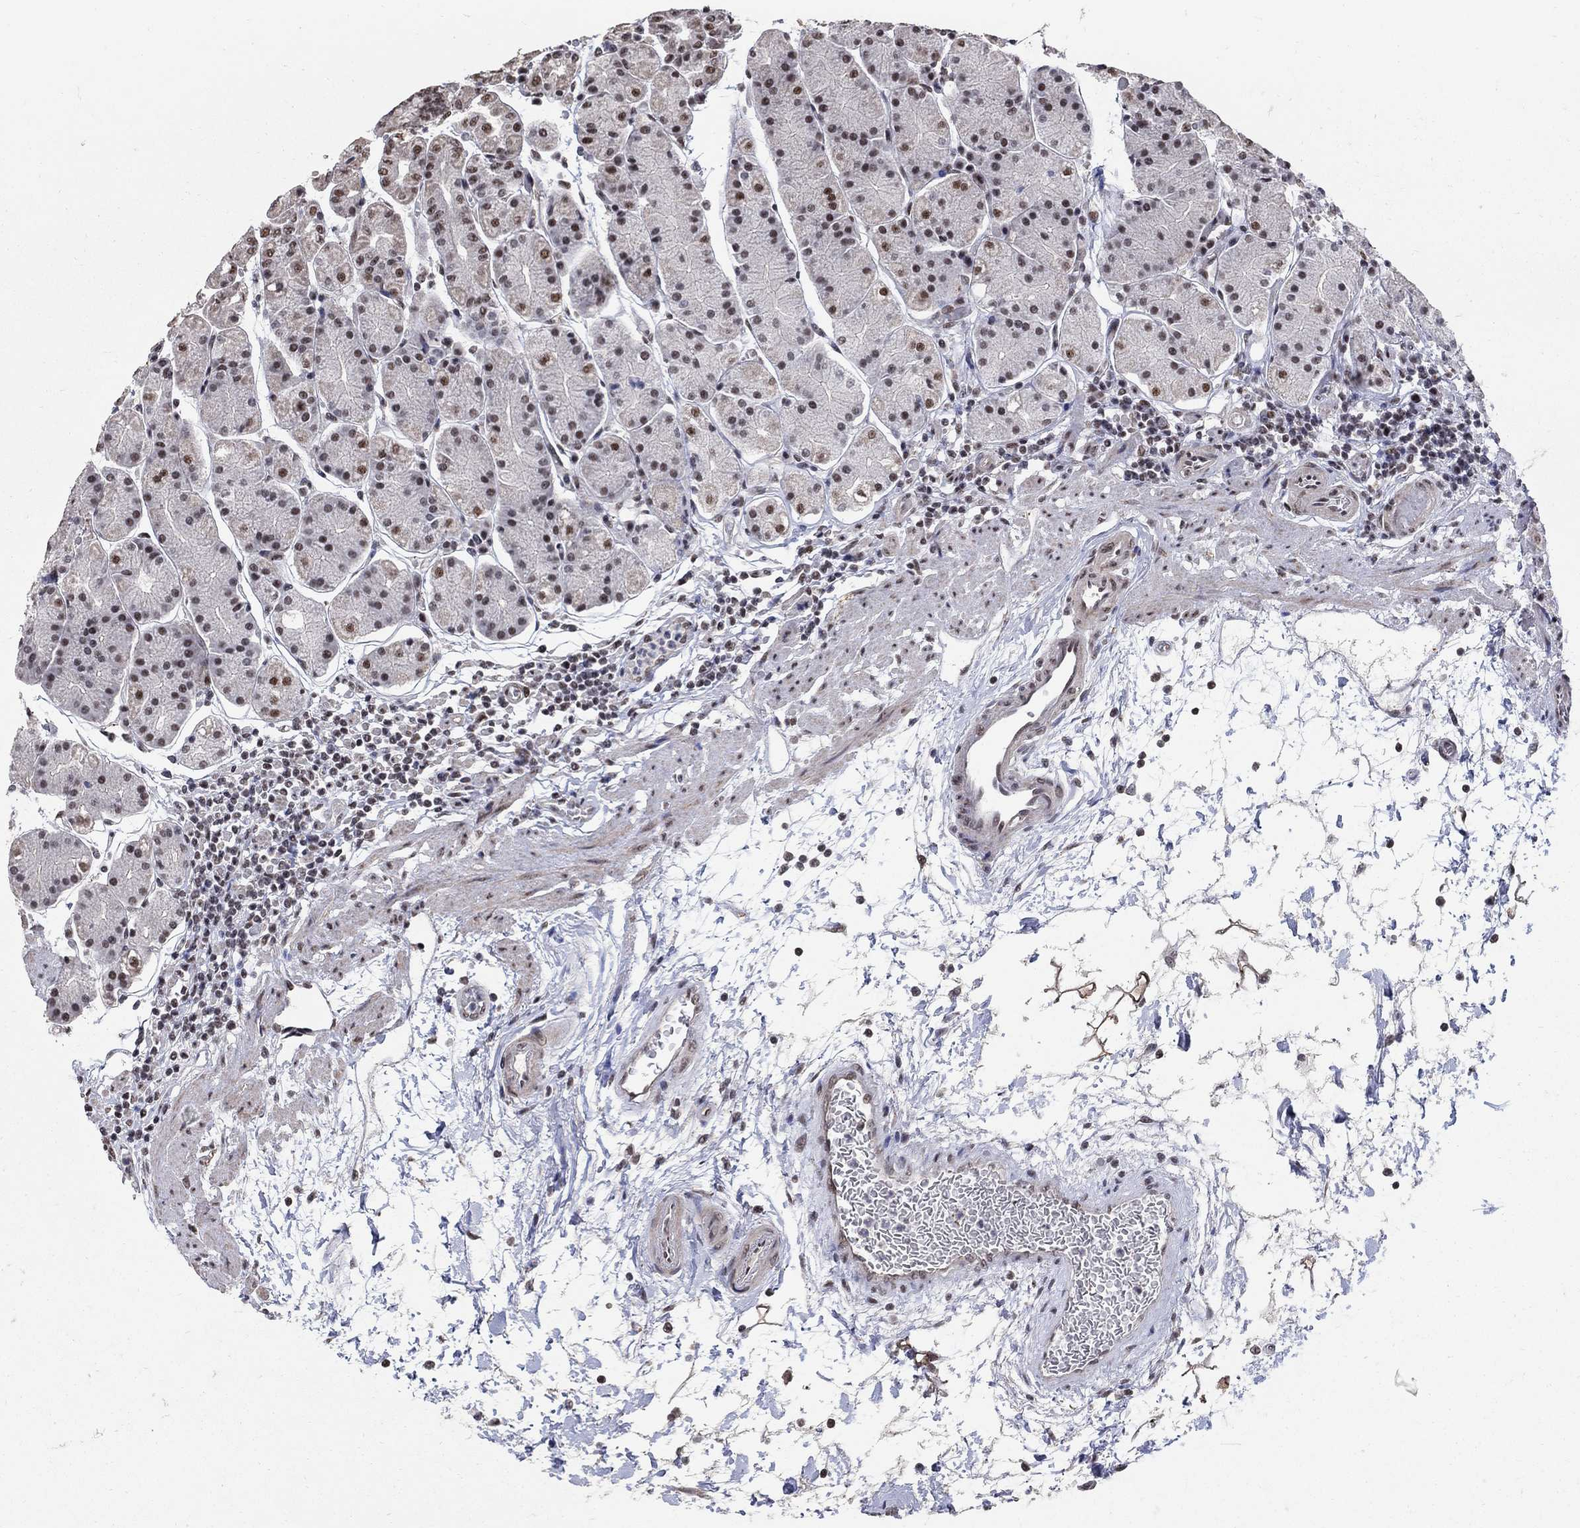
{"staining": {"intensity": "moderate", "quantity": ">75%", "location": "nuclear"}, "tissue": "stomach", "cell_type": "Glandular cells", "image_type": "normal", "snomed": [{"axis": "morphology", "description": "Normal tissue, NOS"}, {"axis": "topography", "description": "Stomach"}], "caption": "Brown immunohistochemical staining in normal stomach displays moderate nuclear positivity in approximately >75% of glandular cells. The protein is shown in brown color, while the nuclei are stained blue.", "gene": "PNISR", "patient": {"sex": "male", "age": 54}}